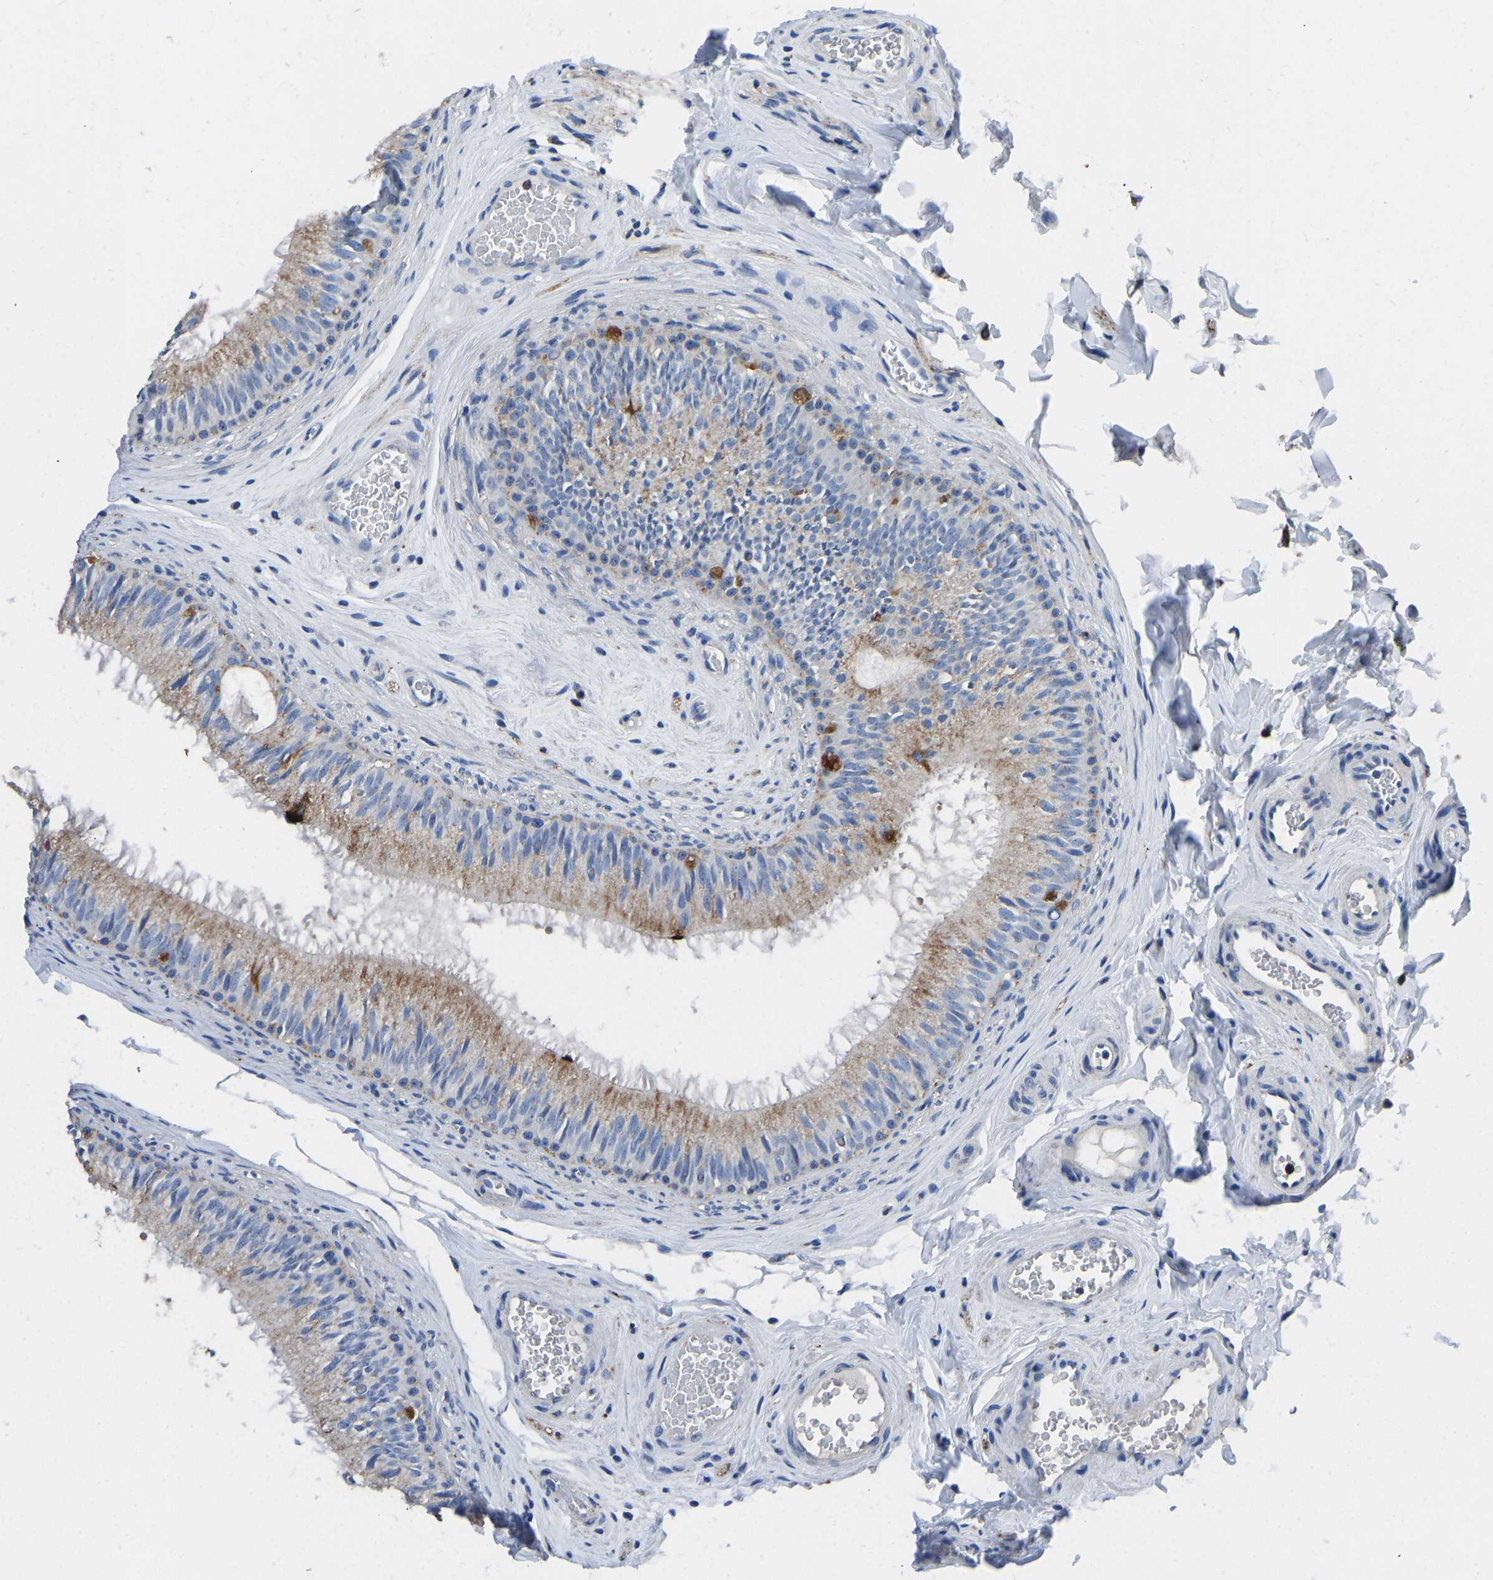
{"staining": {"intensity": "moderate", "quantity": ">75%", "location": "cytoplasmic/membranous"}, "tissue": "epididymis", "cell_type": "Glandular cells", "image_type": "normal", "snomed": [{"axis": "morphology", "description": "Normal tissue, NOS"}, {"axis": "topography", "description": "Testis"}, {"axis": "topography", "description": "Epididymis"}], "caption": "Glandular cells display medium levels of moderate cytoplasmic/membranous staining in approximately >75% of cells in benign human epididymis.", "gene": "ATP6V1E1", "patient": {"sex": "male", "age": 36}}